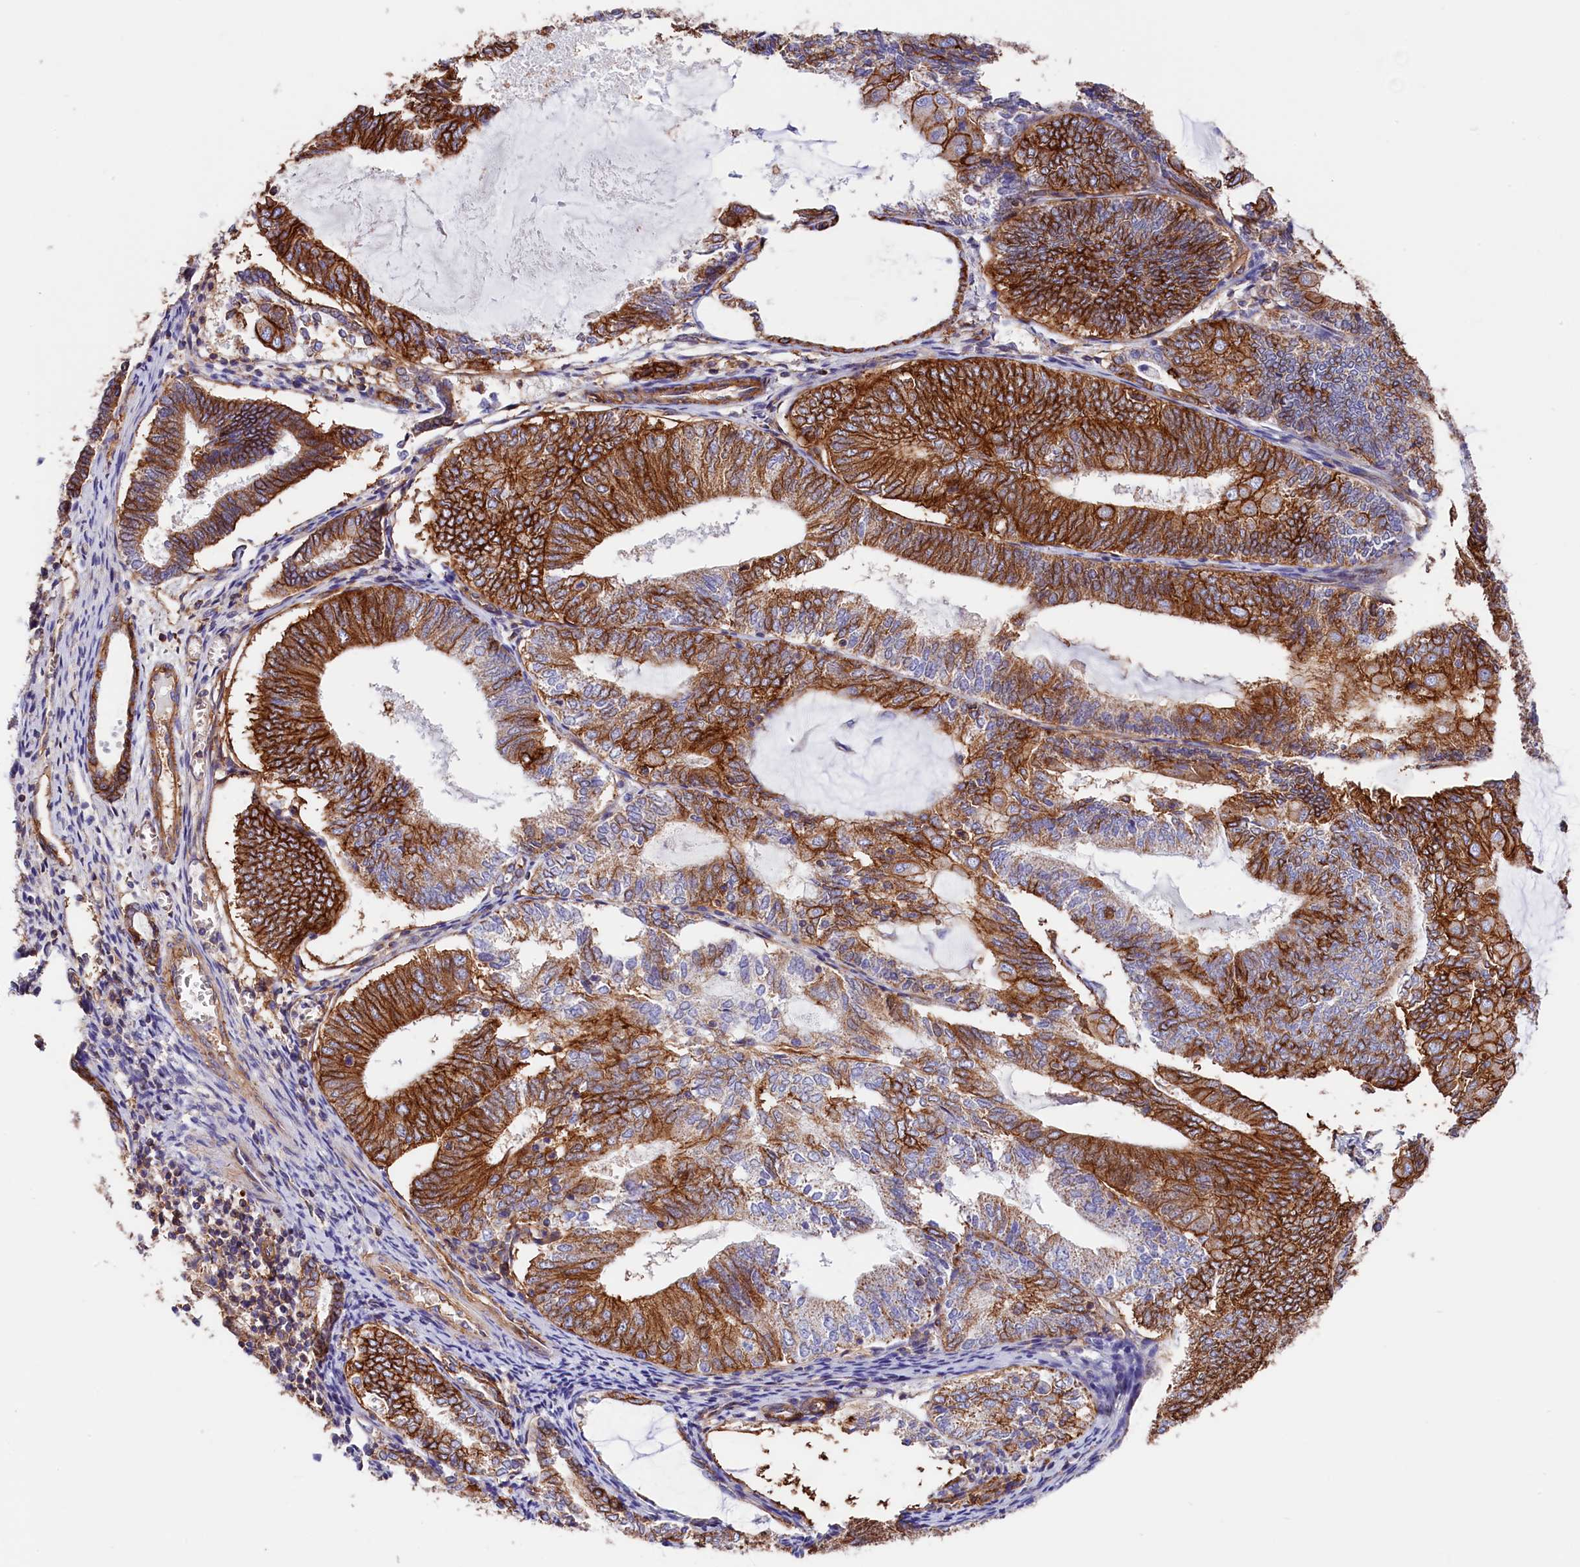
{"staining": {"intensity": "strong", "quantity": ">75%", "location": "cytoplasmic/membranous"}, "tissue": "endometrial cancer", "cell_type": "Tumor cells", "image_type": "cancer", "snomed": [{"axis": "morphology", "description": "Adenocarcinoma, NOS"}, {"axis": "topography", "description": "Endometrium"}], "caption": "Human endometrial cancer (adenocarcinoma) stained for a protein (brown) demonstrates strong cytoplasmic/membranous positive positivity in approximately >75% of tumor cells.", "gene": "ATP2B4", "patient": {"sex": "female", "age": 81}}